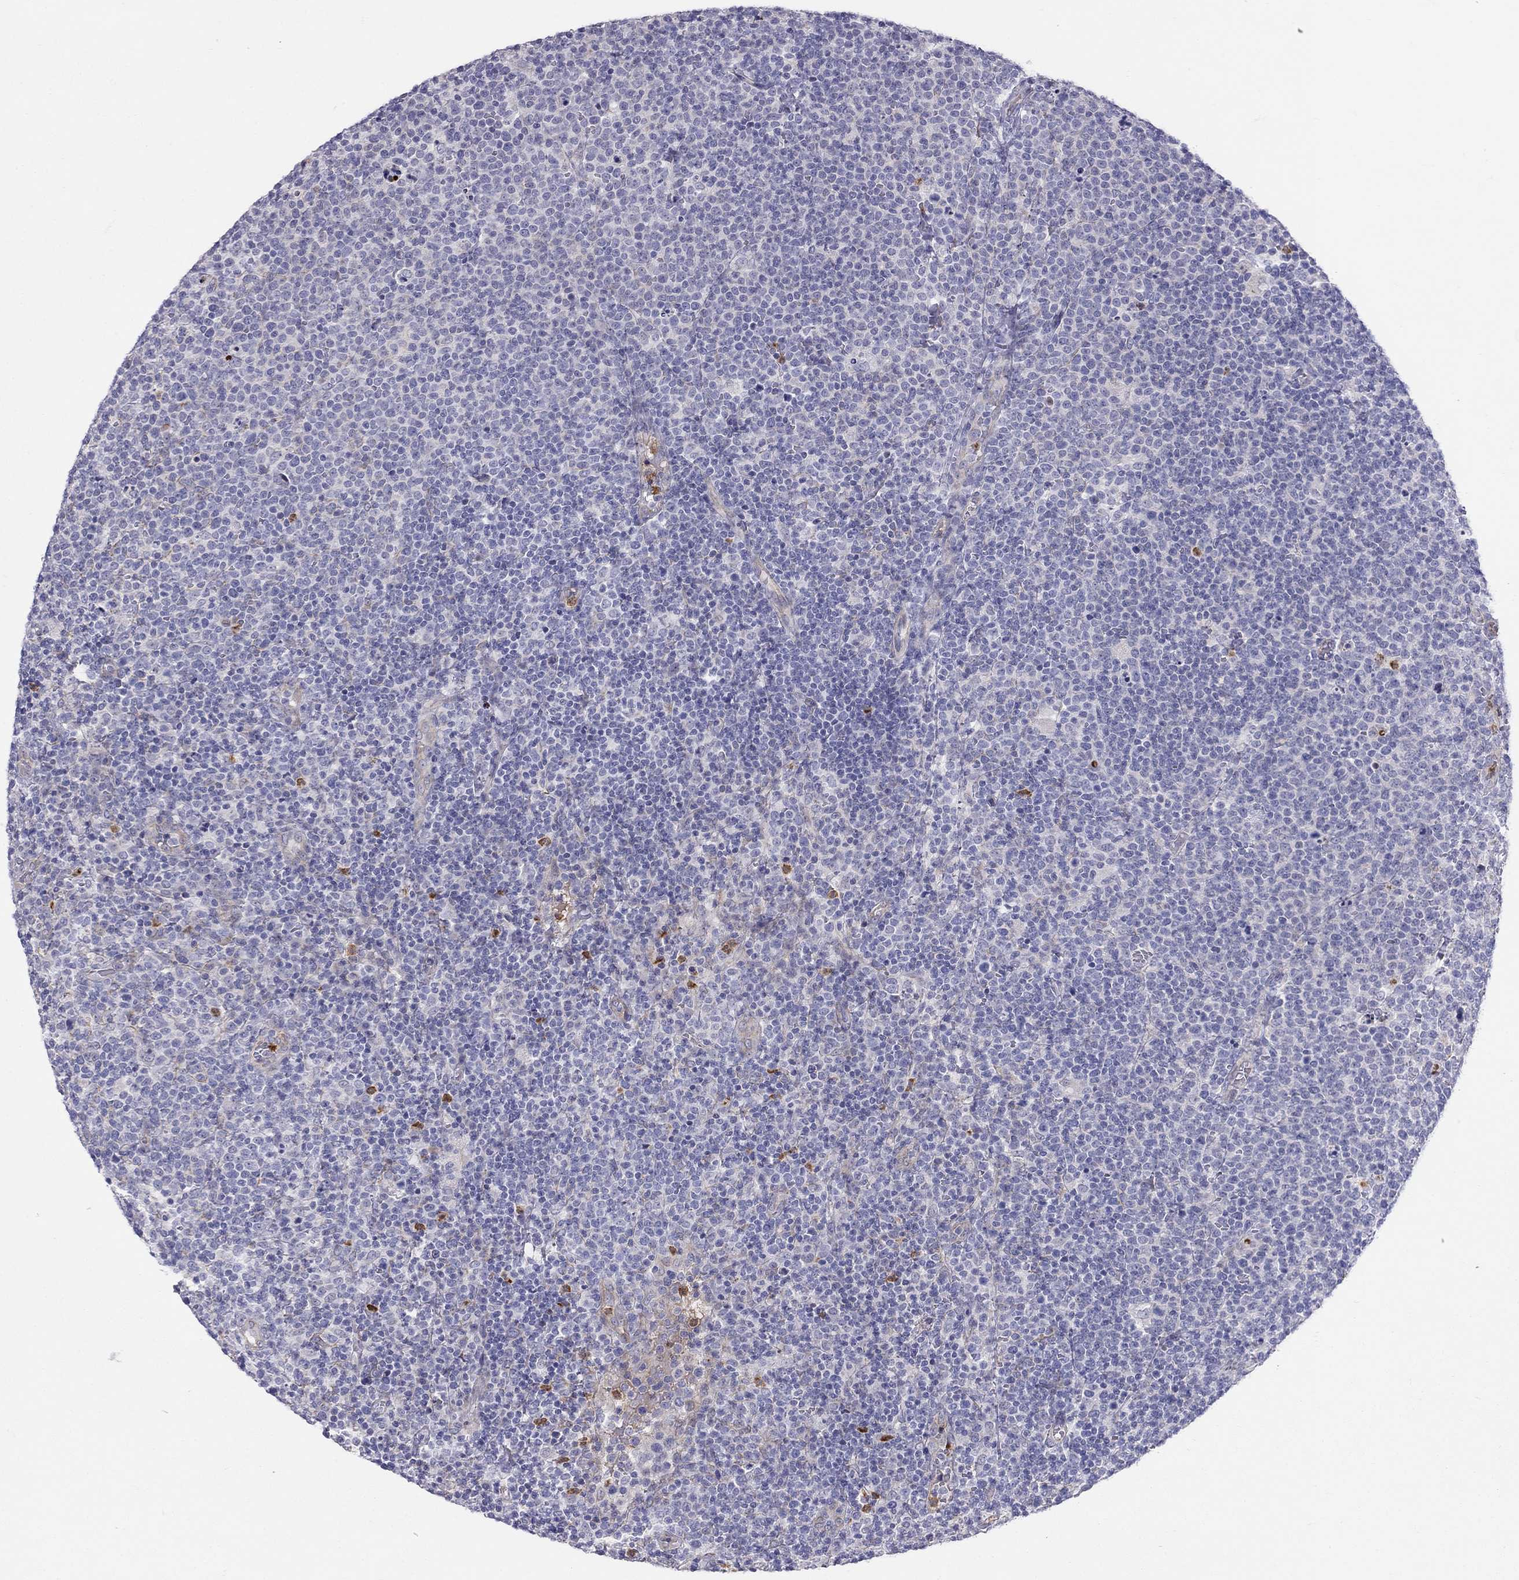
{"staining": {"intensity": "negative", "quantity": "none", "location": "none"}, "tissue": "lymphoma", "cell_type": "Tumor cells", "image_type": "cancer", "snomed": [{"axis": "morphology", "description": "Malignant lymphoma, non-Hodgkin's type, High grade"}, {"axis": "topography", "description": "Lymph node"}], "caption": "Lymphoma was stained to show a protein in brown. There is no significant positivity in tumor cells.", "gene": "SPINT4", "patient": {"sex": "male", "age": 61}}